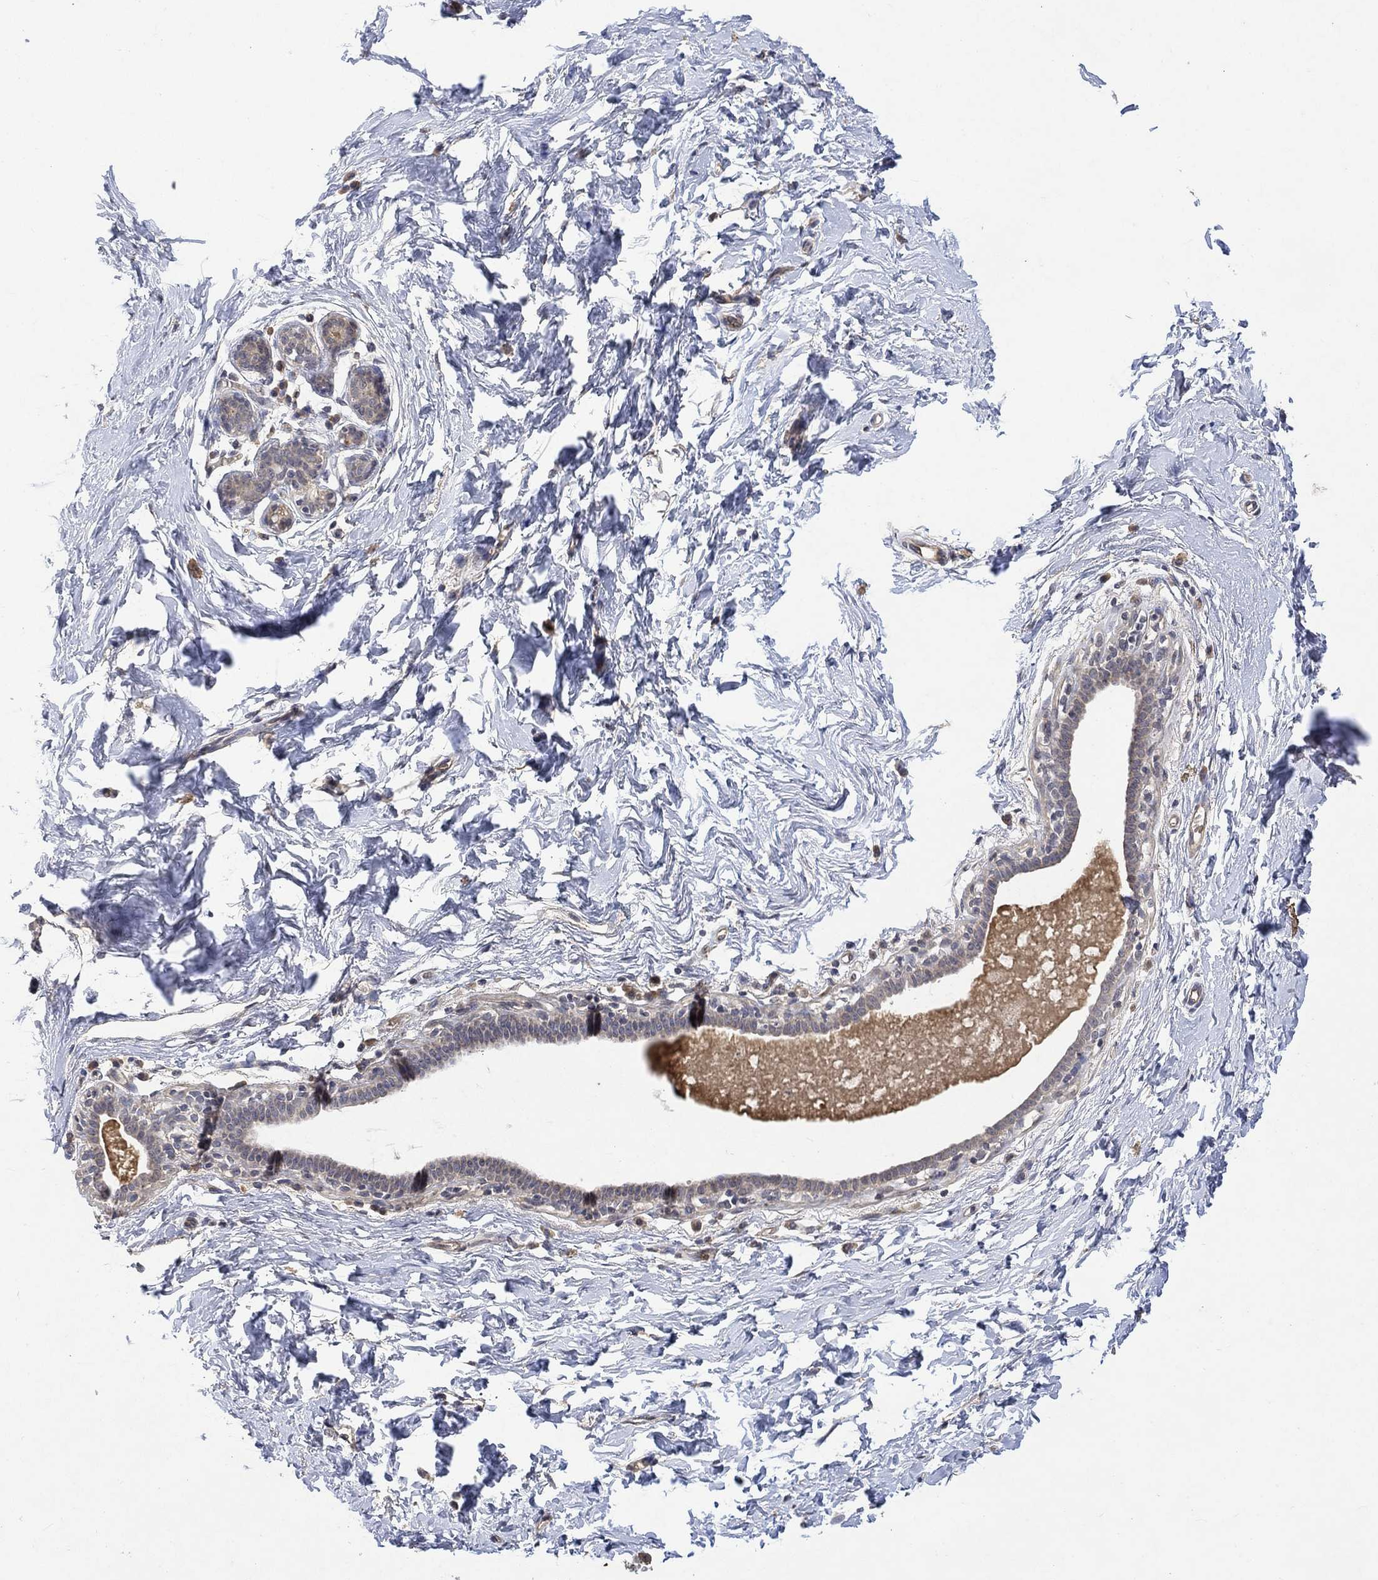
{"staining": {"intensity": "negative", "quantity": "none", "location": "none"}, "tissue": "breast", "cell_type": "Adipocytes", "image_type": "normal", "snomed": [{"axis": "morphology", "description": "Normal tissue, NOS"}, {"axis": "topography", "description": "Breast"}], "caption": "DAB immunohistochemical staining of normal breast shows no significant expression in adipocytes.", "gene": "GRIN2D", "patient": {"sex": "female", "age": 37}}